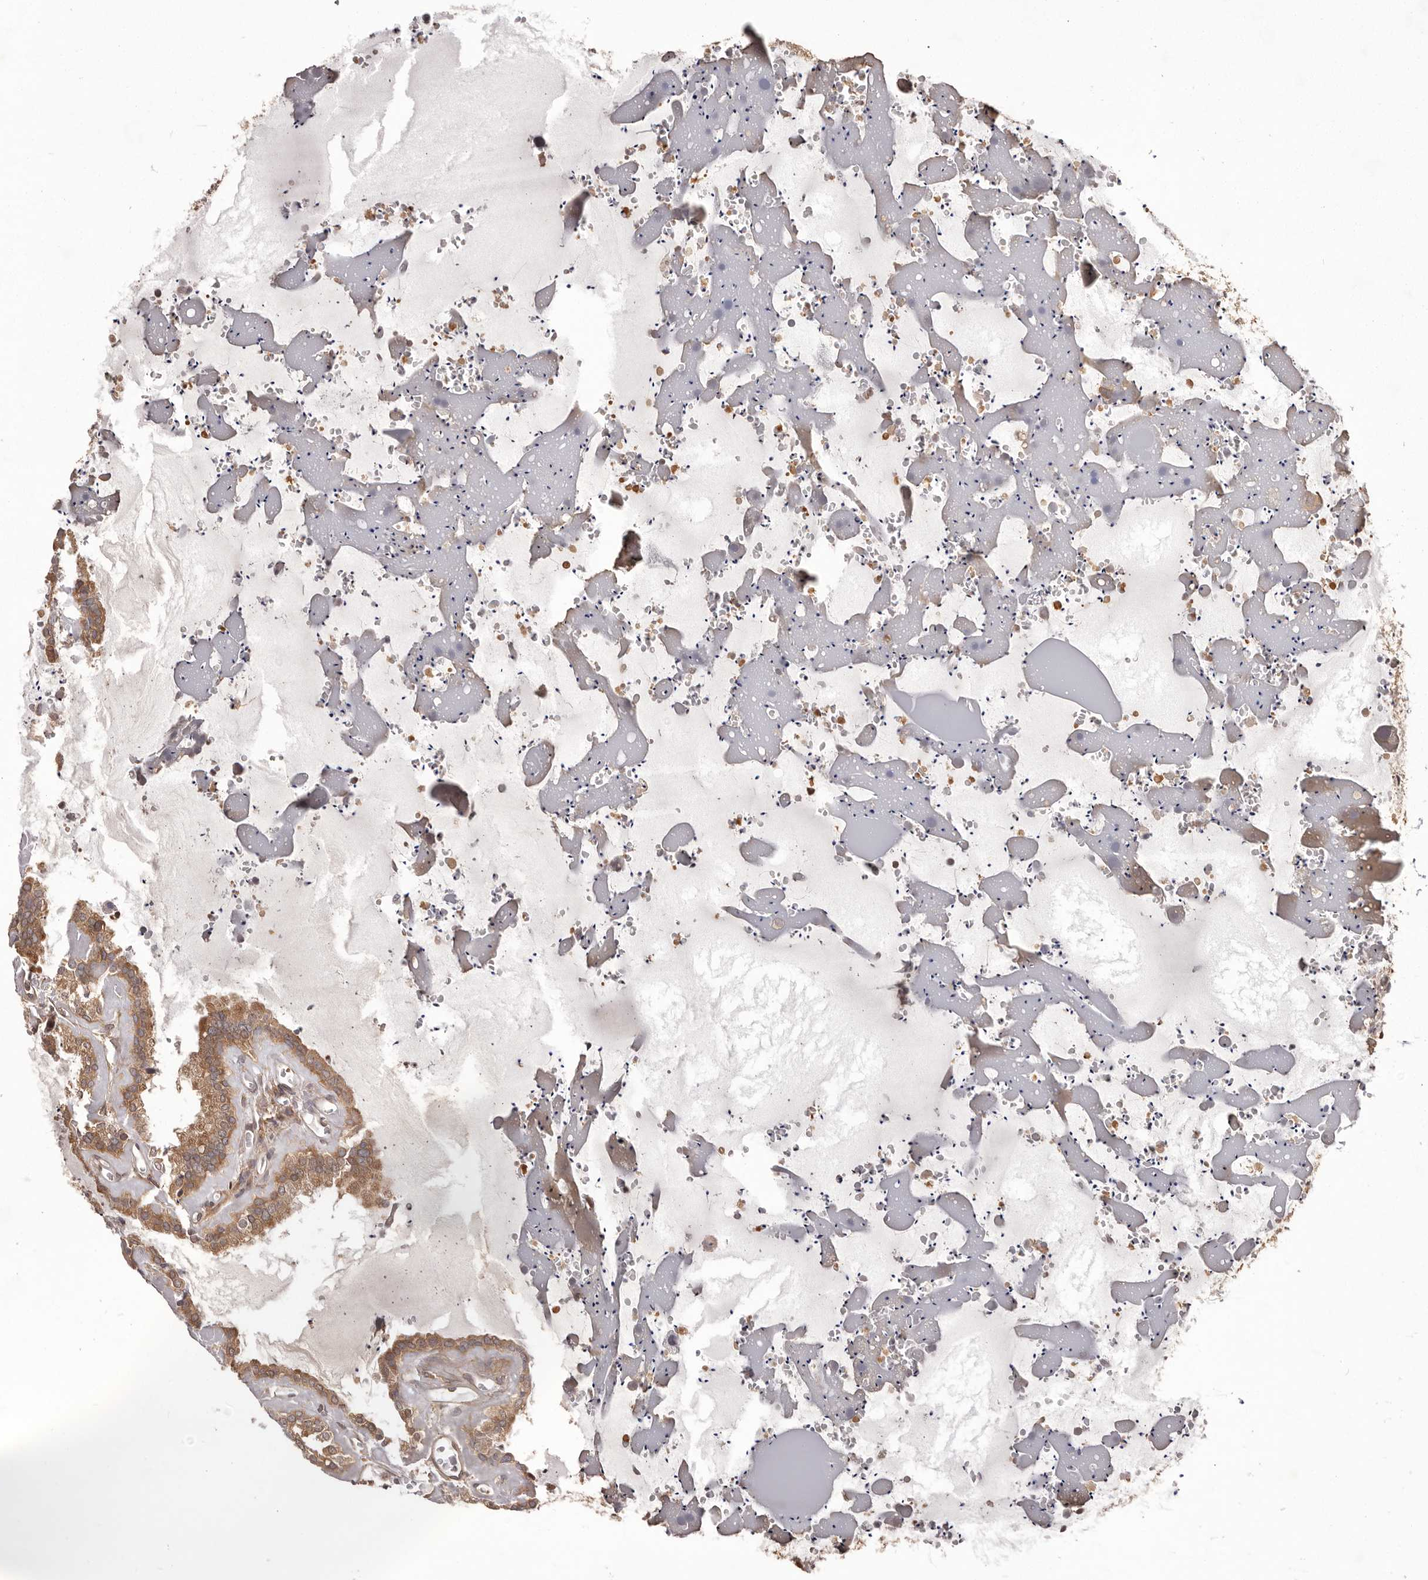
{"staining": {"intensity": "moderate", "quantity": ">75%", "location": "cytoplasmic/membranous"}, "tissue": "seminal vesicle", "cell_type": "Glandular cells", "image_type": "normal", "snomed": [{"axis": "morphology", "description": "Normal tissue, NOS"}, {"axis": "topography", "description": "Prostate"}, {"axis": "topography", "description": "Seminal veicle"}], "caption": "Immunohistochemistry (IHC) (DAB) staining of normal seminal vesicle demonstrates moderate cytoplasmic/membranous protein positivity in about >75% of glandular cells.", "gene": "NFKBIA", "patient": {"sex": "male", "age": 59}}